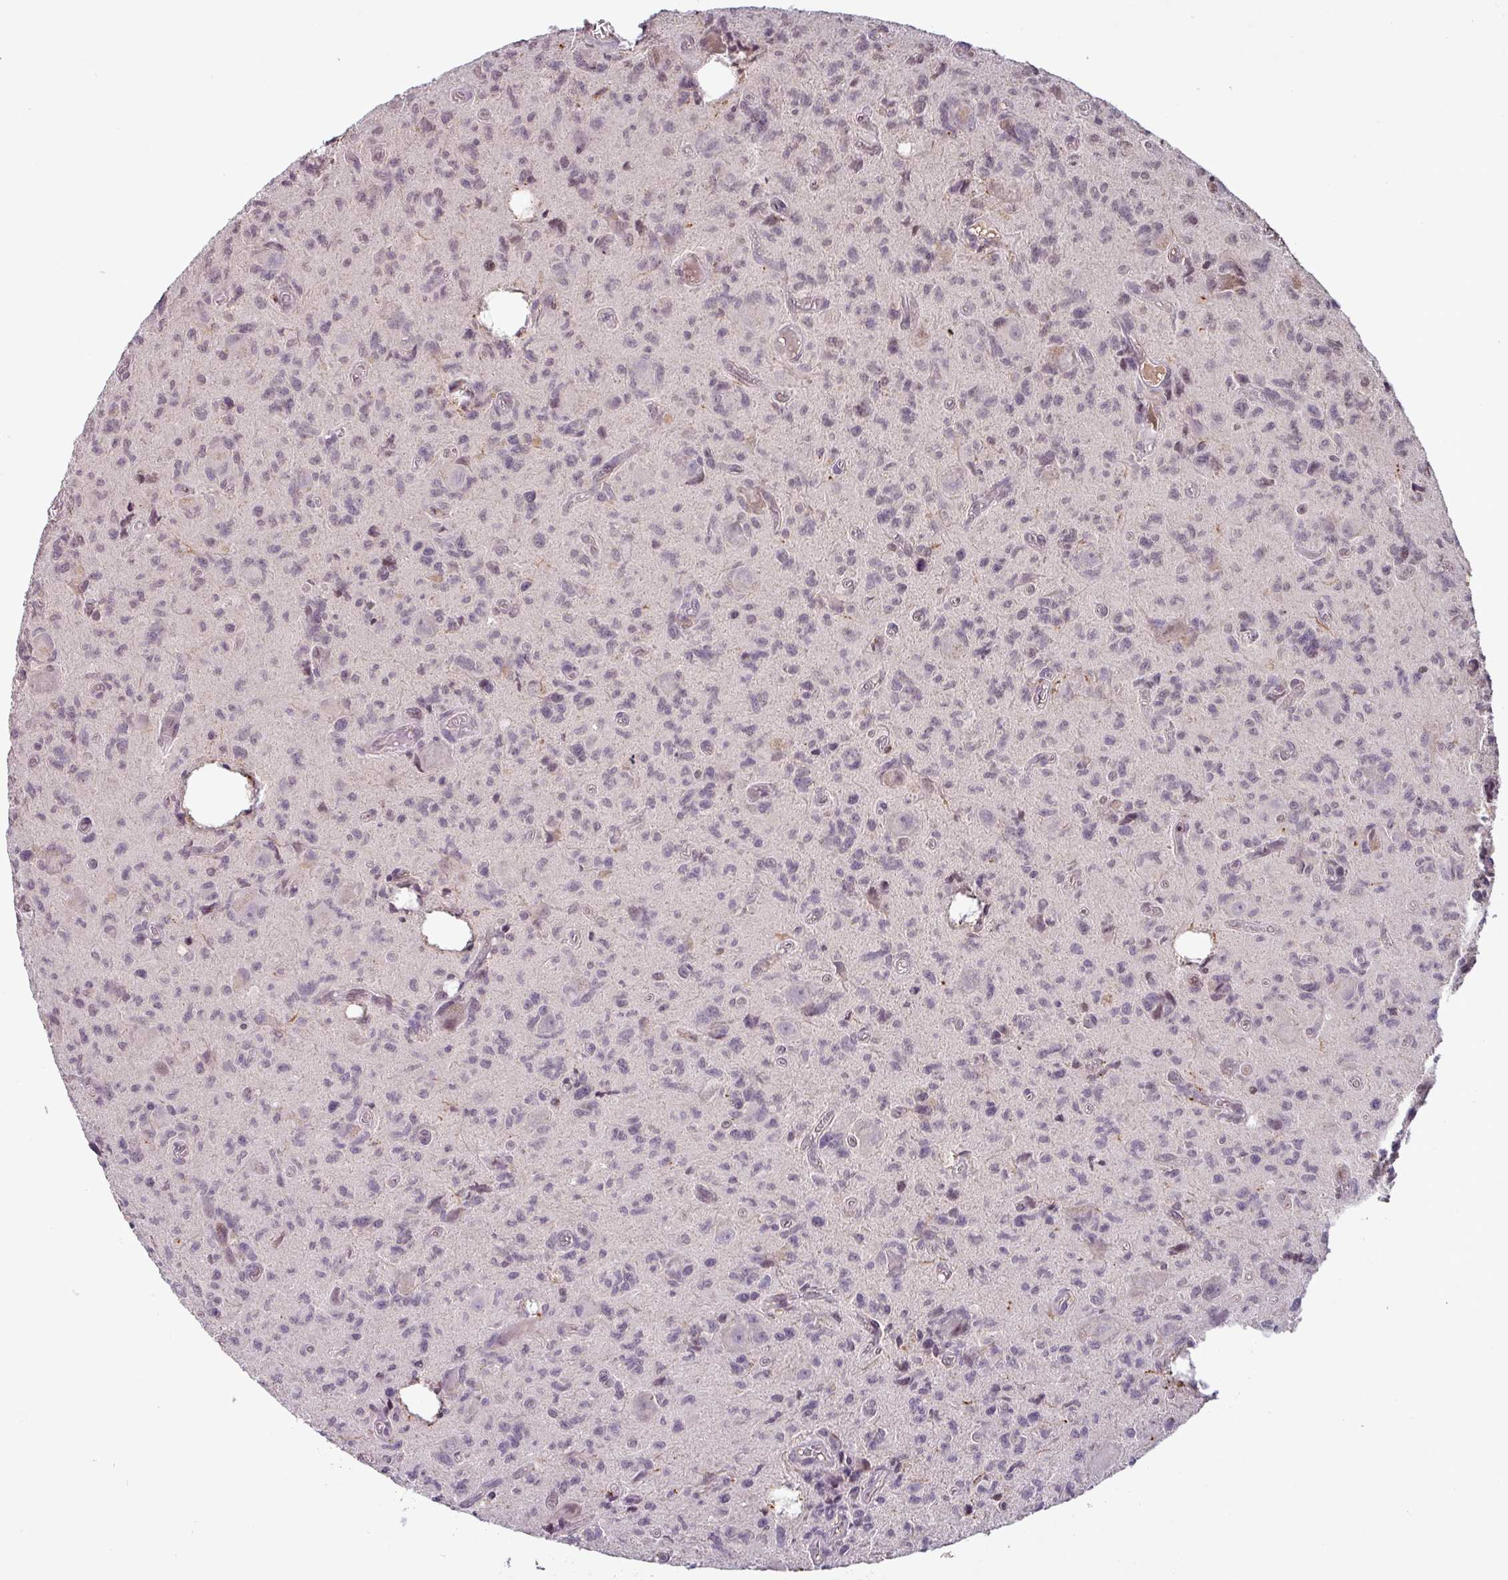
{"staining": {"intensity": "negative", "quantity": "none", "location": "none"}, "tissue": "glioma", "cell_type": "Tumor cells", "image_type": "cancer", "snomed": [{"axis": "morphology", "description": "Glioma, malignant, High grade"}, {"axis": "topography", "description": "Brain"}], "caption": "An immunohistochemistry photomicrograph of glioma is shown. There is no staining in tumor cells of glioma.", "gene": "SLC5A10", "patient": {"sex": "male", "age": 76}}